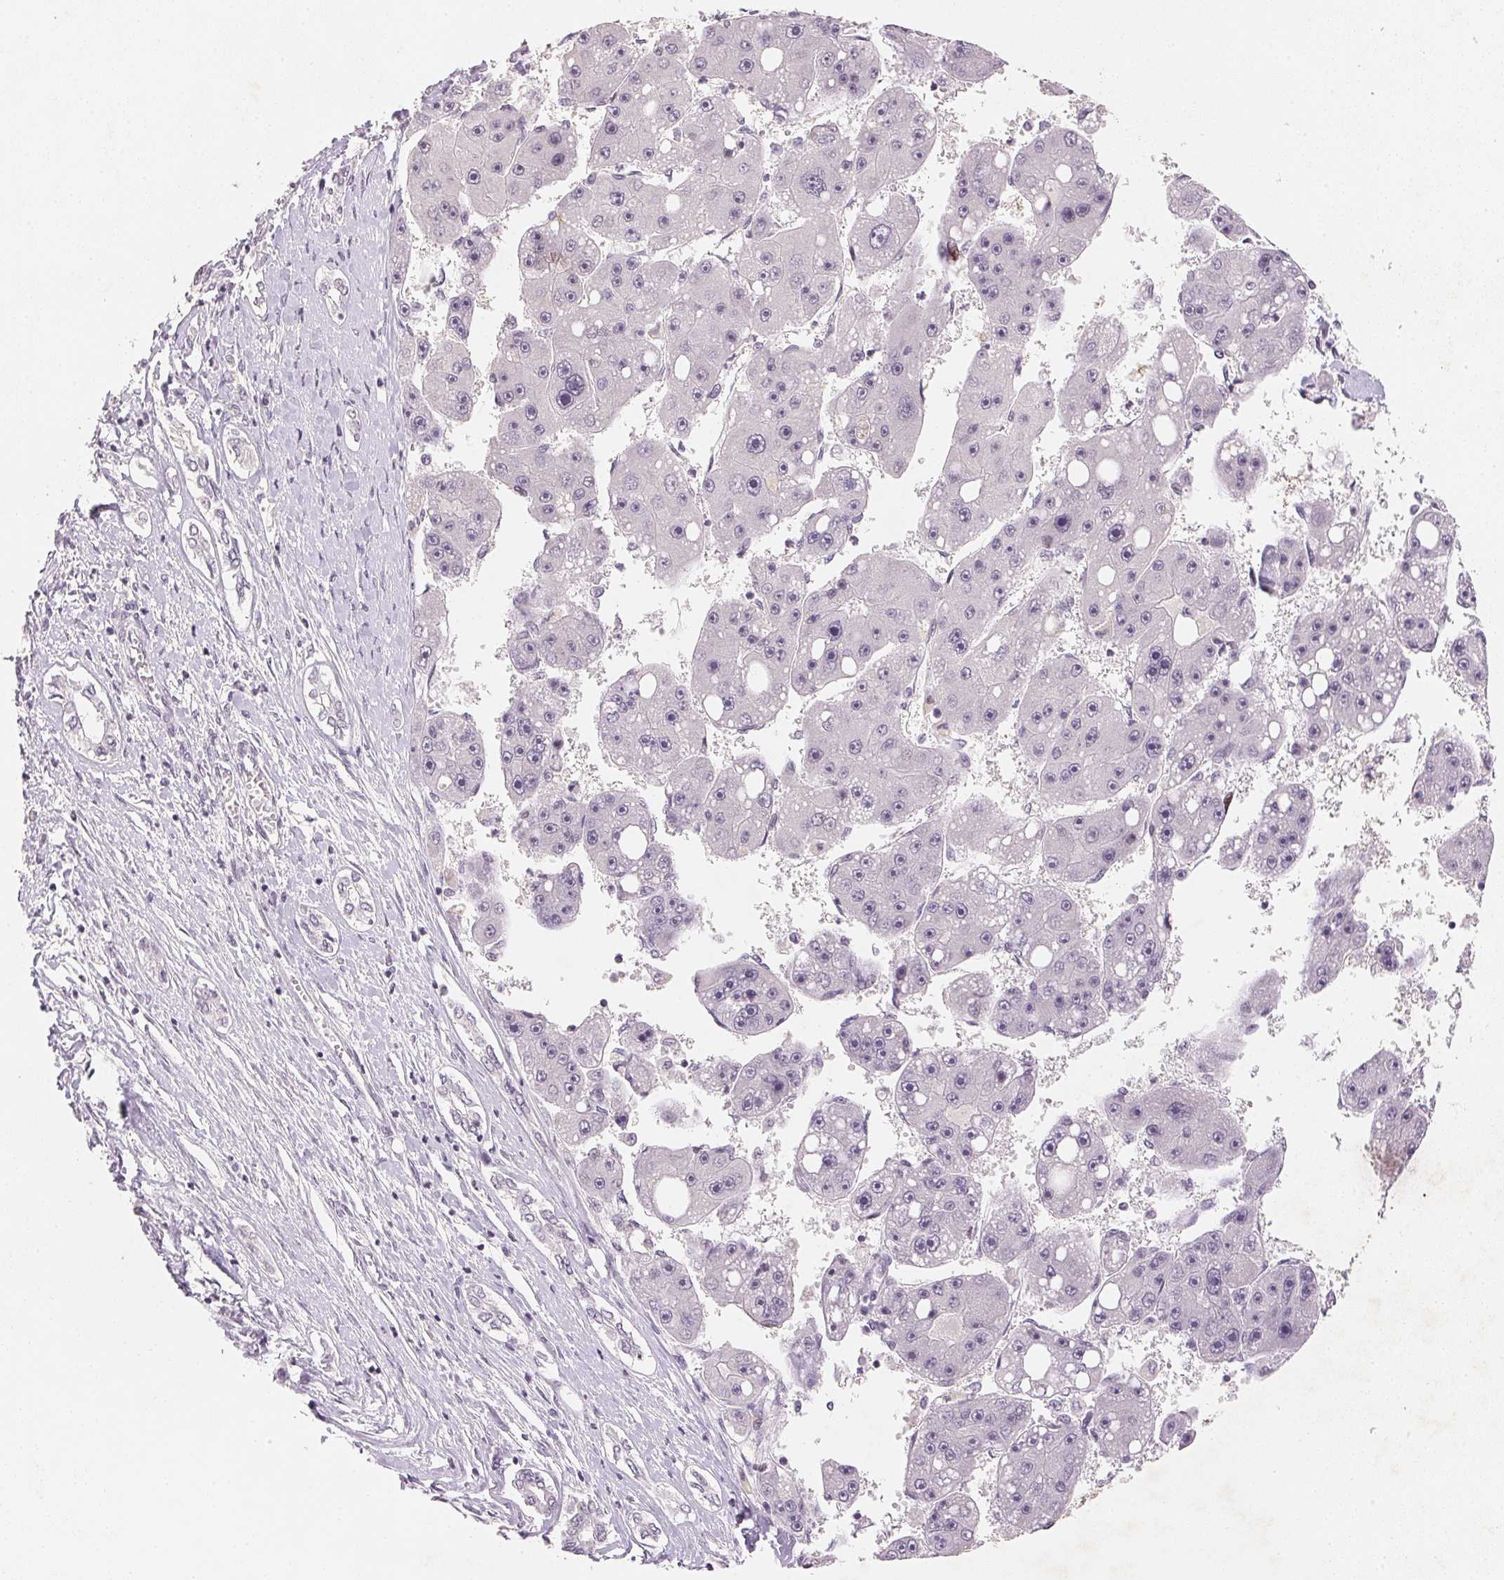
{"staining": {"intensity": "negative", "quantity": "none", "location": "none"}, "tissue": "liver cancer", "cell_type": "Tumor cells", "image_type": "cancer", "snomed": [{"axis": "morphology", "description": "Carcinoma, Hepatocellular, NOS"}, {"axis": "topography", "description": "Liver"}], "caption": "DAB immunohistochemical staining of human liver cancer displays no significant expression in tumor cells.", "gene": "SMTN", "patient": {"sex": "female", "age": 61}}